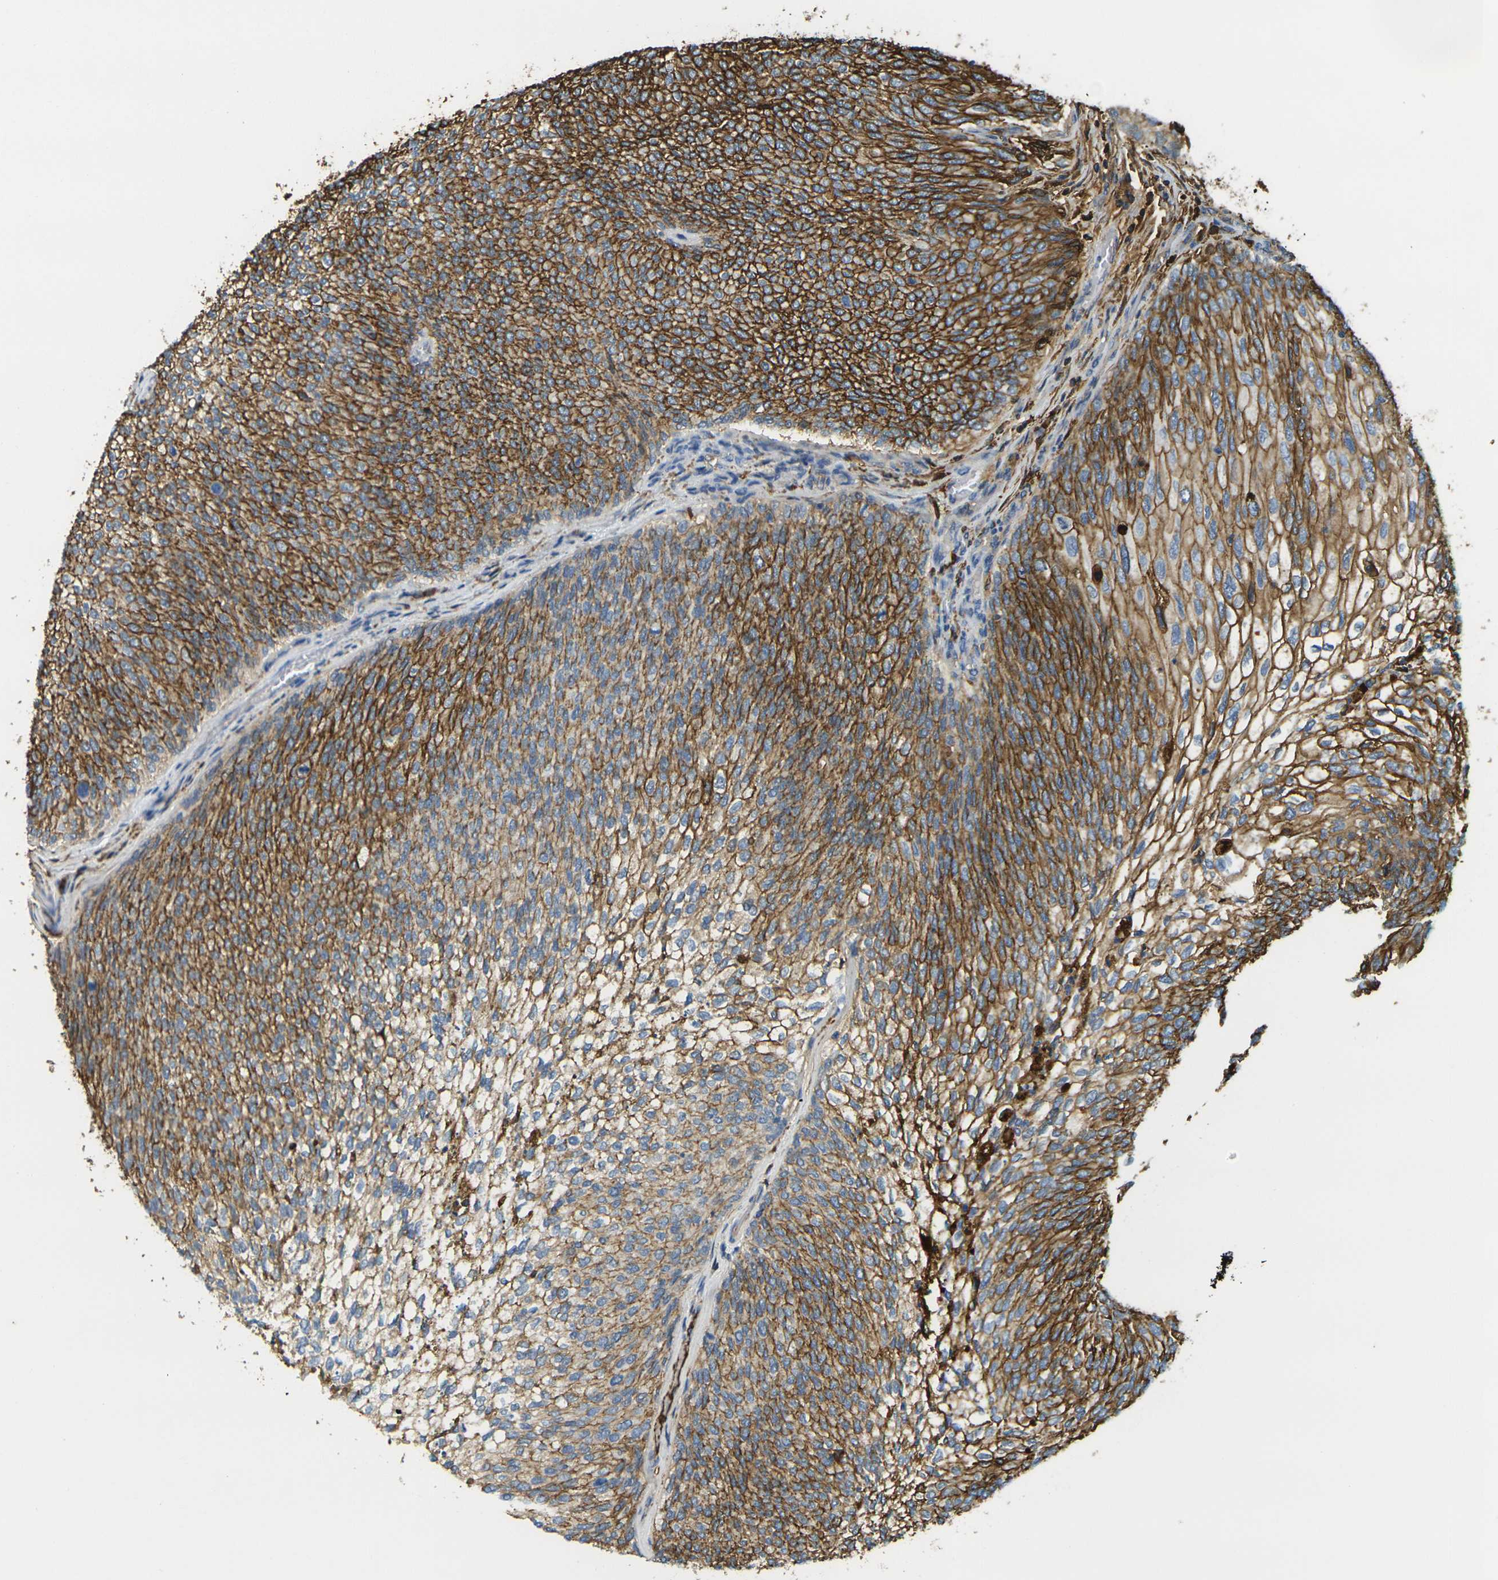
{"staining": {"intensity": "strong", "quantity": ">75%", "location": "cytoplasmic/membranous"}, "tissue": "urothelial cancer", "cell_type": "Tumor cells", "image_type": "cancer", "snomed": [{"axis": "morphology", "description": "Urothelial carcinoma, Low grade"}, {"axis": "topography", "description": "Urinary bladder"}], "caption": "Urothelial carcinoma (low-grade) stained with a protein marker displays strong staining in tumor cells.", "gene": "PLCD1", "patient": {"sex": "female", "age": 79}}